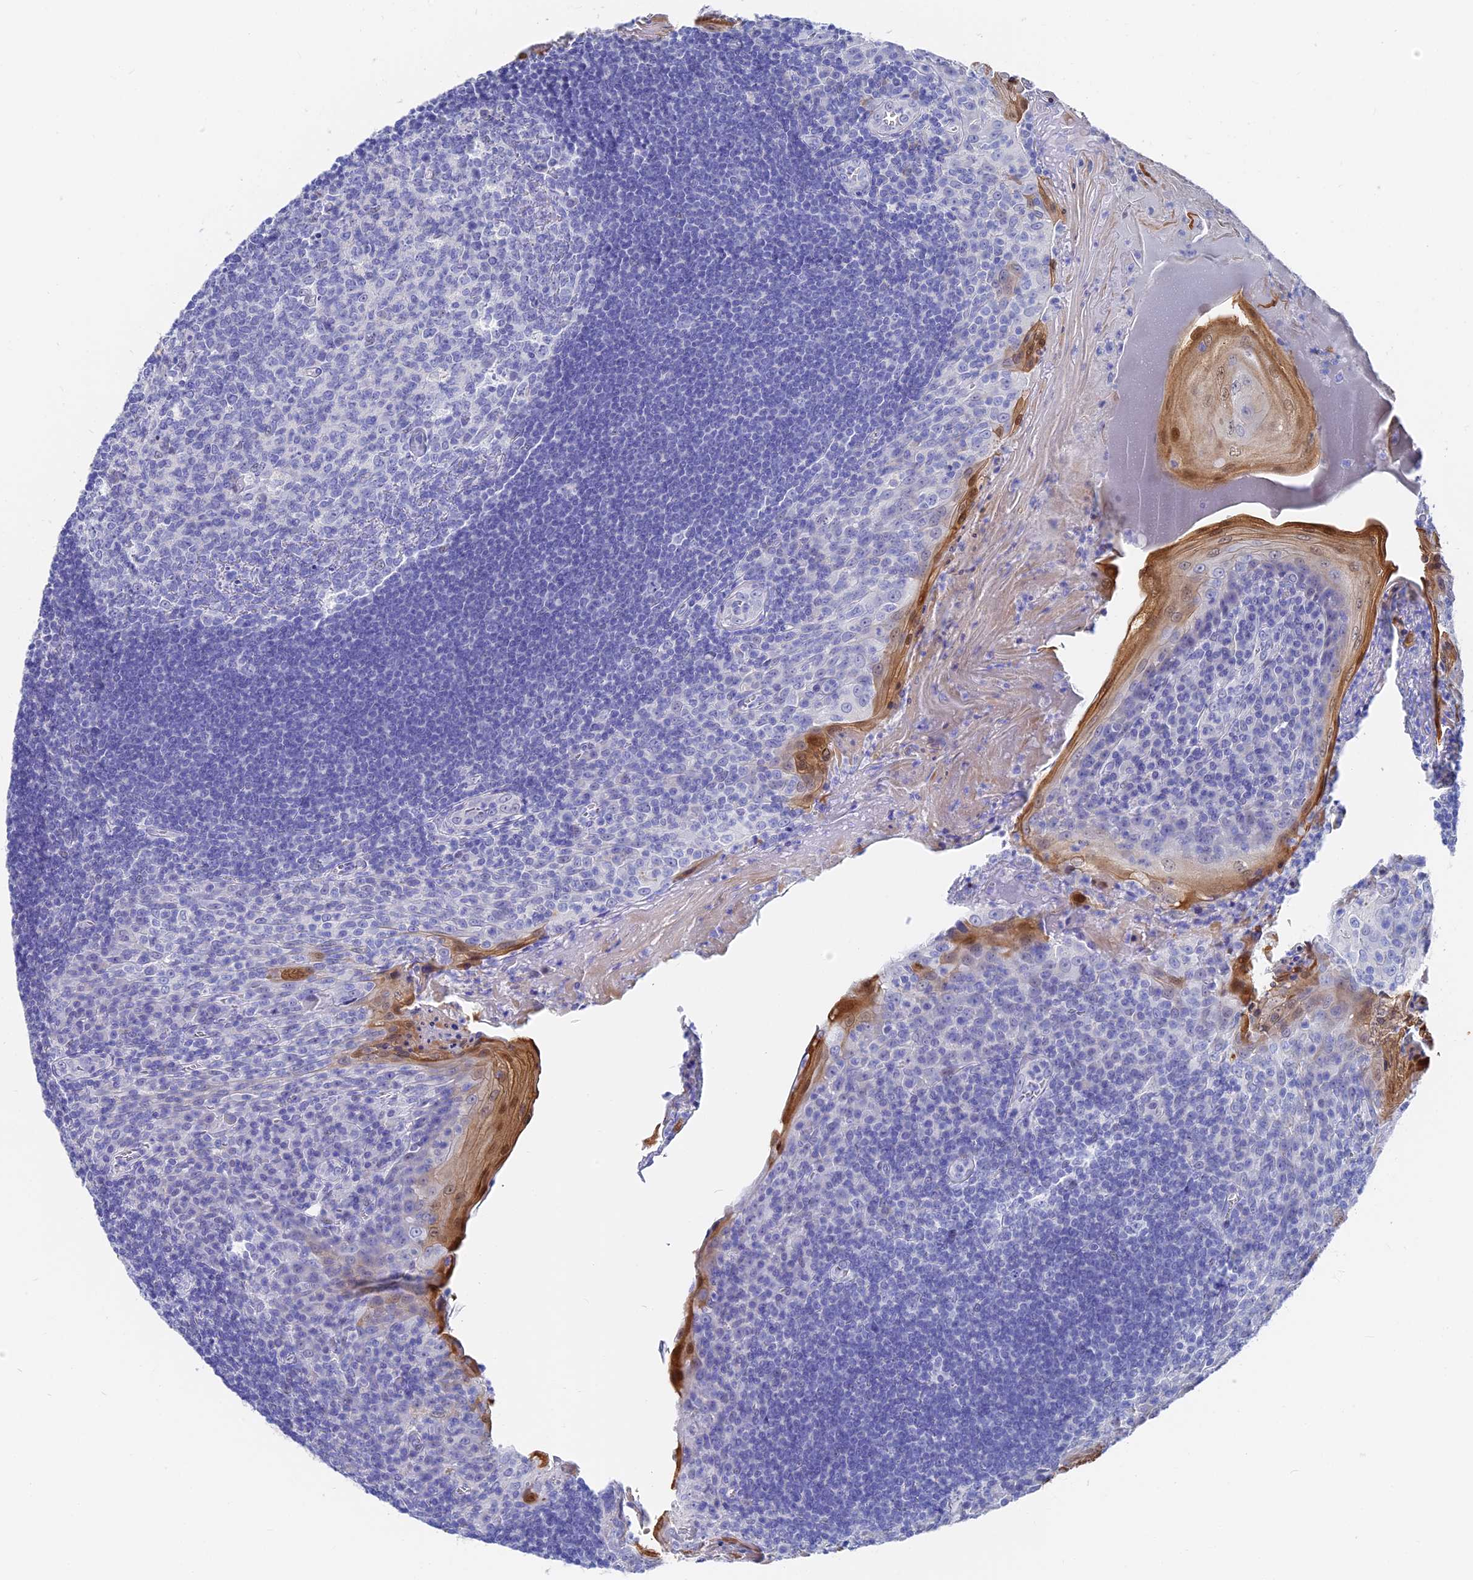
{"staining": {"intensity": "negative", "quantity": "none", "location": "none"}, "tissue": "tonsil", "cell_type": "Germinal center cells", "image_type": "normal", "snomed": [{"axis": "morphology", "description": "Normal tissue, NOS"}, {"axis": "topography", "description": "Tonsil"}], "caption": "DAB immunohistochemical staining of unremarkable tonsil shows no significant positivity in germinal center cells.", "gene": "VPS33B", "patient": {"sex": "male", "age": 27}}